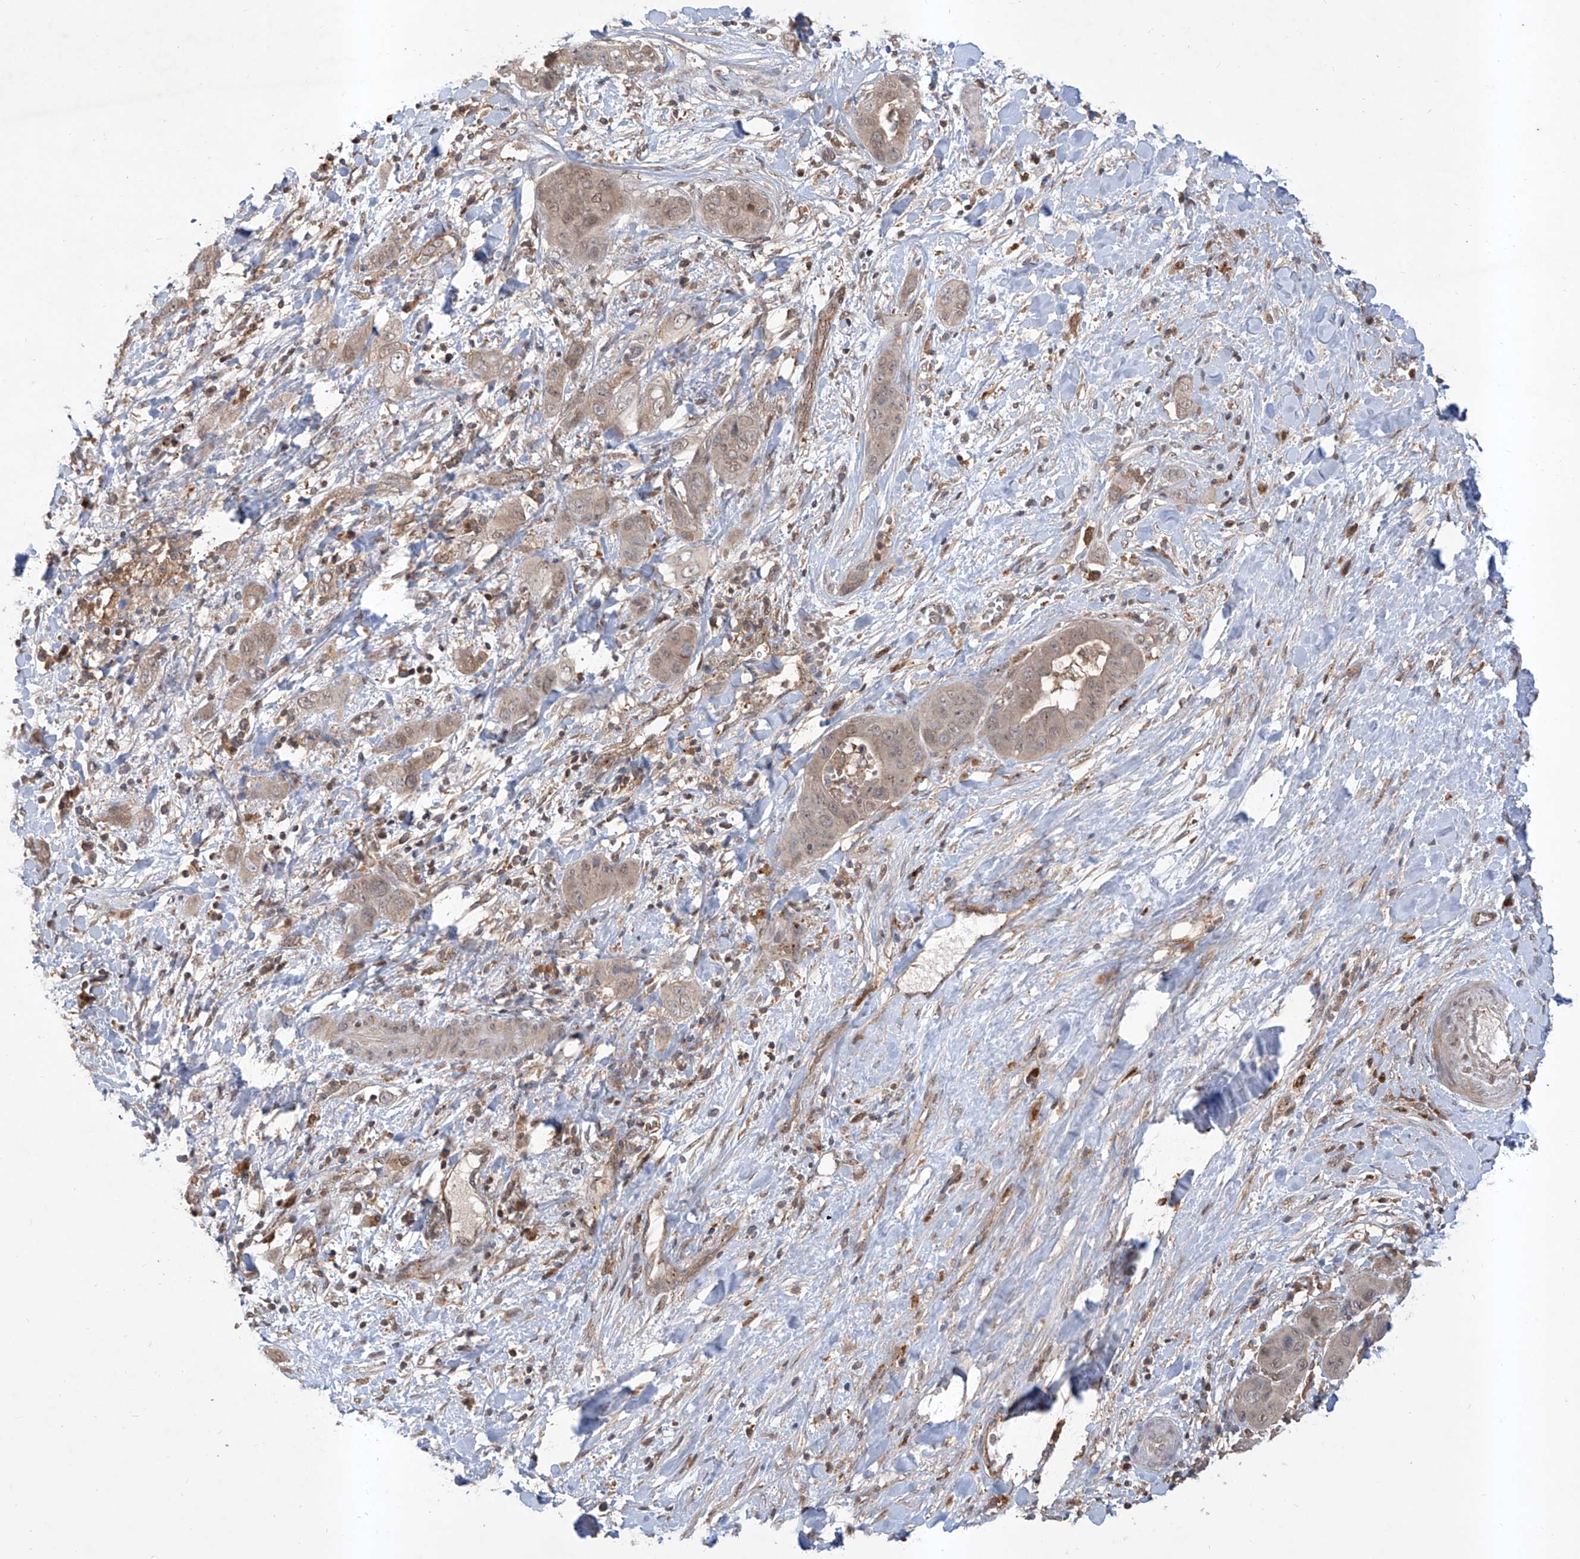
{"staining": {"intensity": "weak", "quantity": "25%-75%", "location": "cytoplasmic/membranous,nuclear"}, "tissue": "liver cancer", "cell_type": "Tumor cells", "image_type": "cancer", "snomed": [{"axis": "morphology", "description": "Cholangiocarcinoma"}, {"axis": "topography", "description": "Liver"}], "caption": "Liver cholangiocarcinoma tissue displays weak cytoplasmic/membranous and nuclear expression in about 25%-75% of tumor cells The staining was performed using DAB, with brown indicating positive protein expression. Nuclei are stained blue with hematoxylin.", "gene": "HOXC8", "patient": {"sex": "female", "age": 52}}